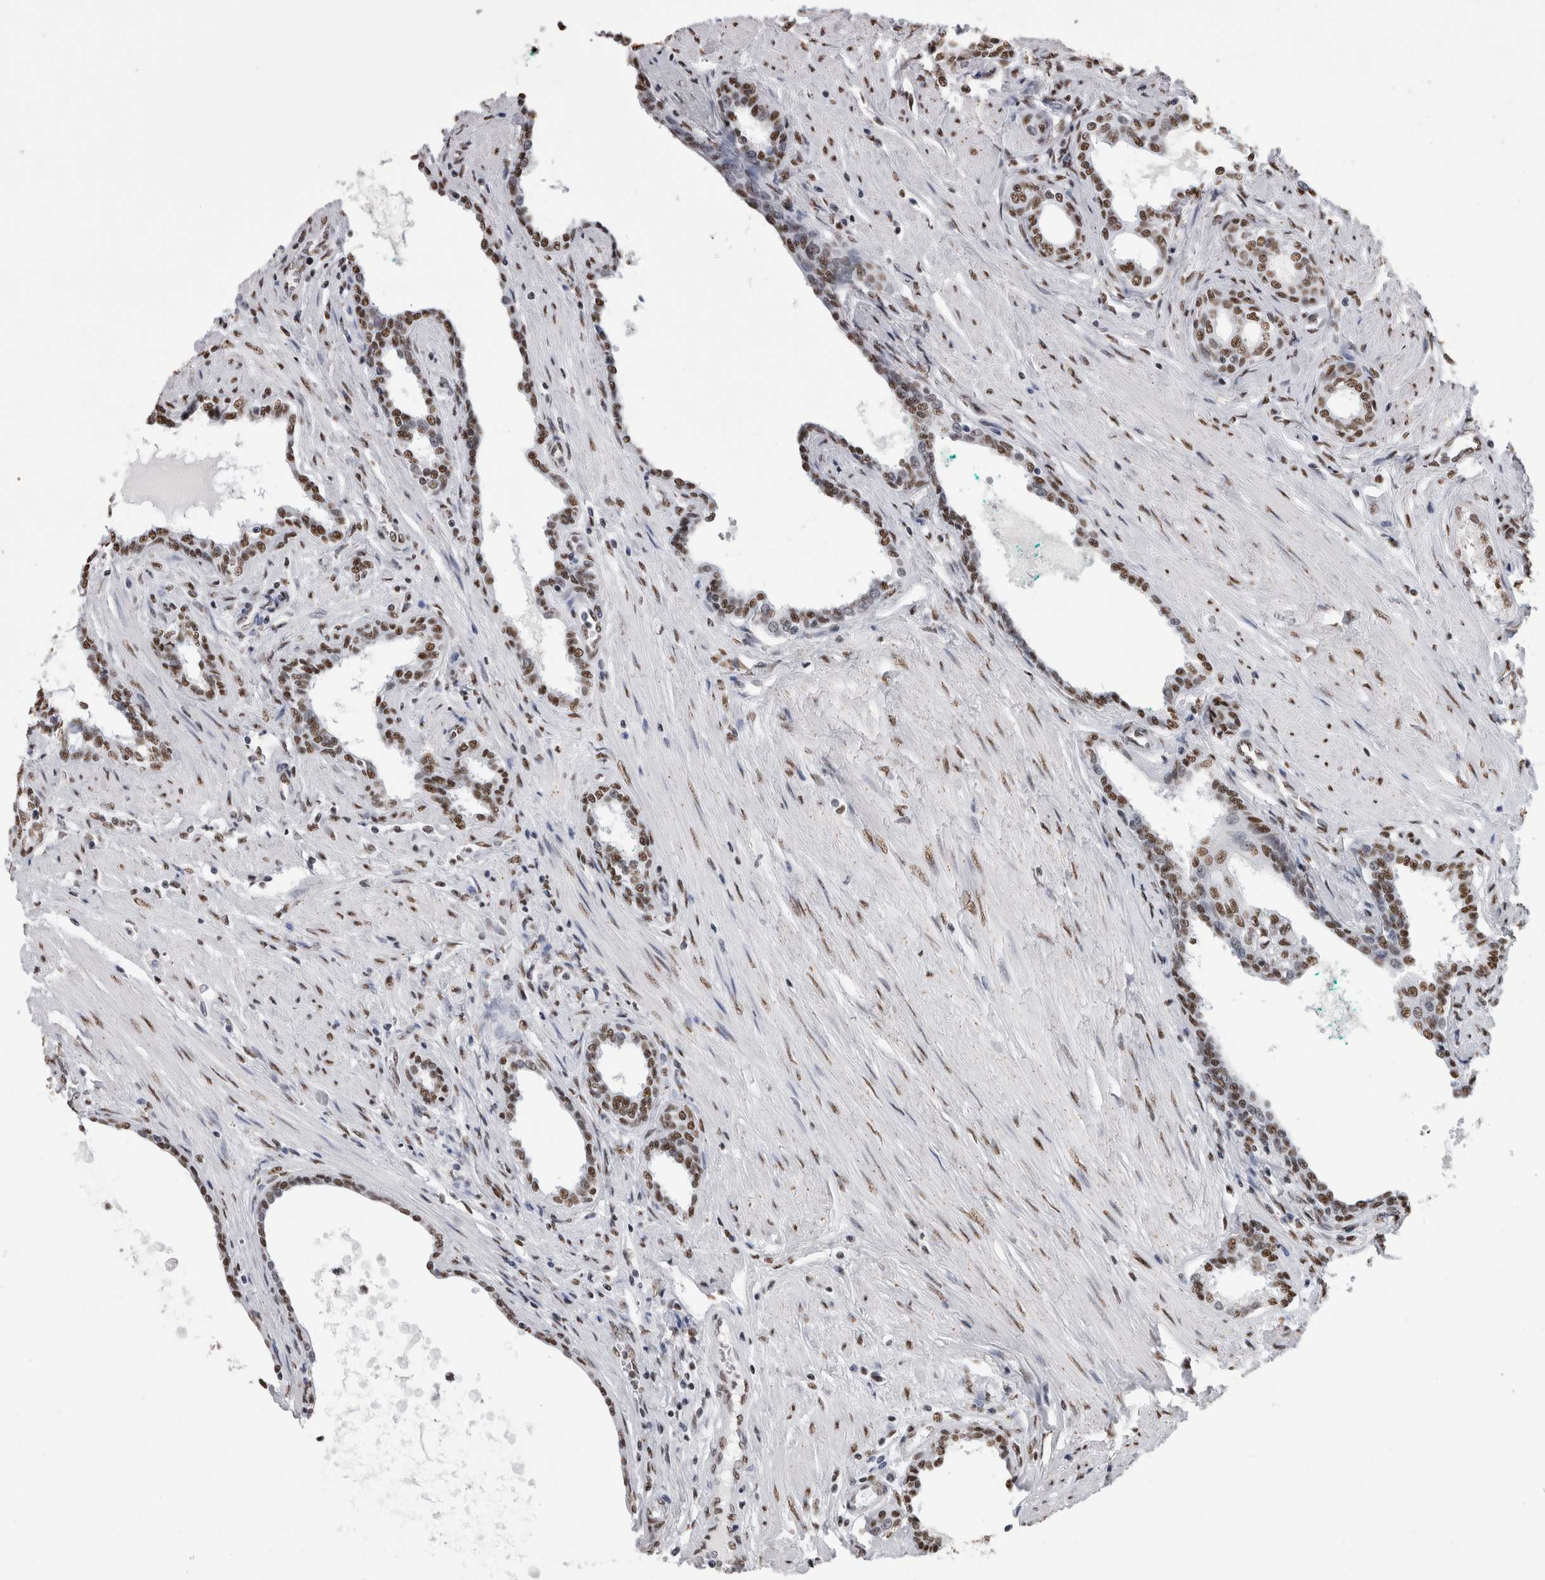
{"staining": {"intensity": "moderate", "quantity": ">75%", "location": "nuclear"}, "tissue": "prostate cancer", "cell_type": "Tumor cells", "image_type": "cancer", "snomed": [{"axis": "morphology", "description": "Adenocarcinoma, High grade"}, {"axis": "topography", "description": "Prostate"}], "caption": "IHC of human prostate cancer demonstrates medium levels of moderate nuclear positivity in approximately >75% of tumor cells.", "gene": "ALPK3", "patient": {"sex": "male", "age": 52}}